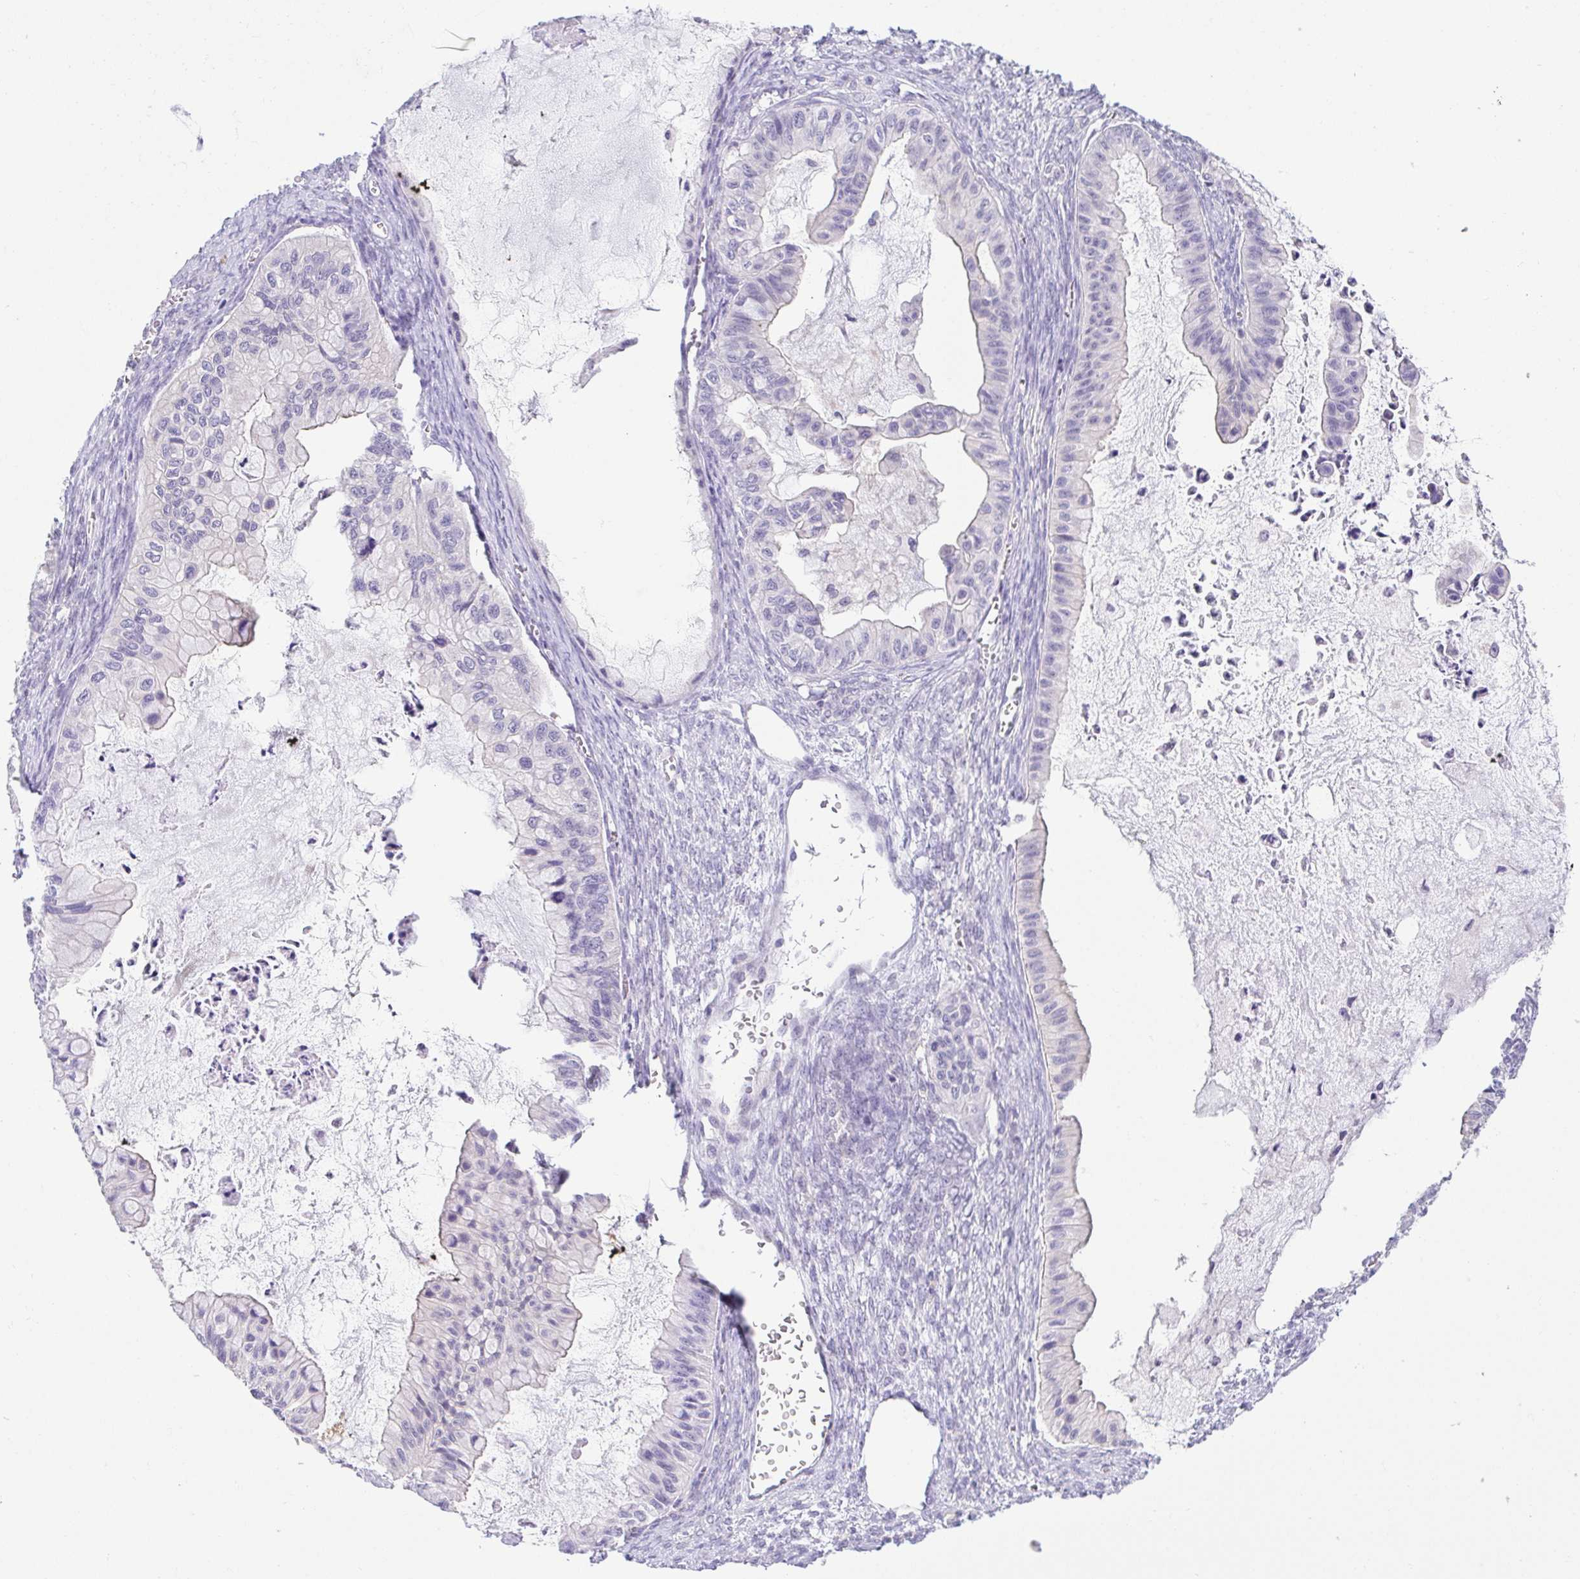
{"staining": {"intensity": "negative", "quantity": "none", "location": "none"}, "tissue": "ovarian cancer", "cell_type": "Tumor cells", "image_type": "cancer", "snomed": [{"axis": "morphology", "description": "Cystadenocarcinoma, mucinous, NOS"}, {"axis": "topography", "description": "Ovary"}], "caption": "Immunohistochemistry (IHC) of ovarian mucinous cystadenocarcinoma reveals no positivity in tumor cells. The staining was performed using DAB to visualize the protein expression in brown, while the nuclei were stained in blue with hematoxylin (Magnification: 20x).", "gene": "KRTDAP", "patient": {"sex": "female", "age": 72}}